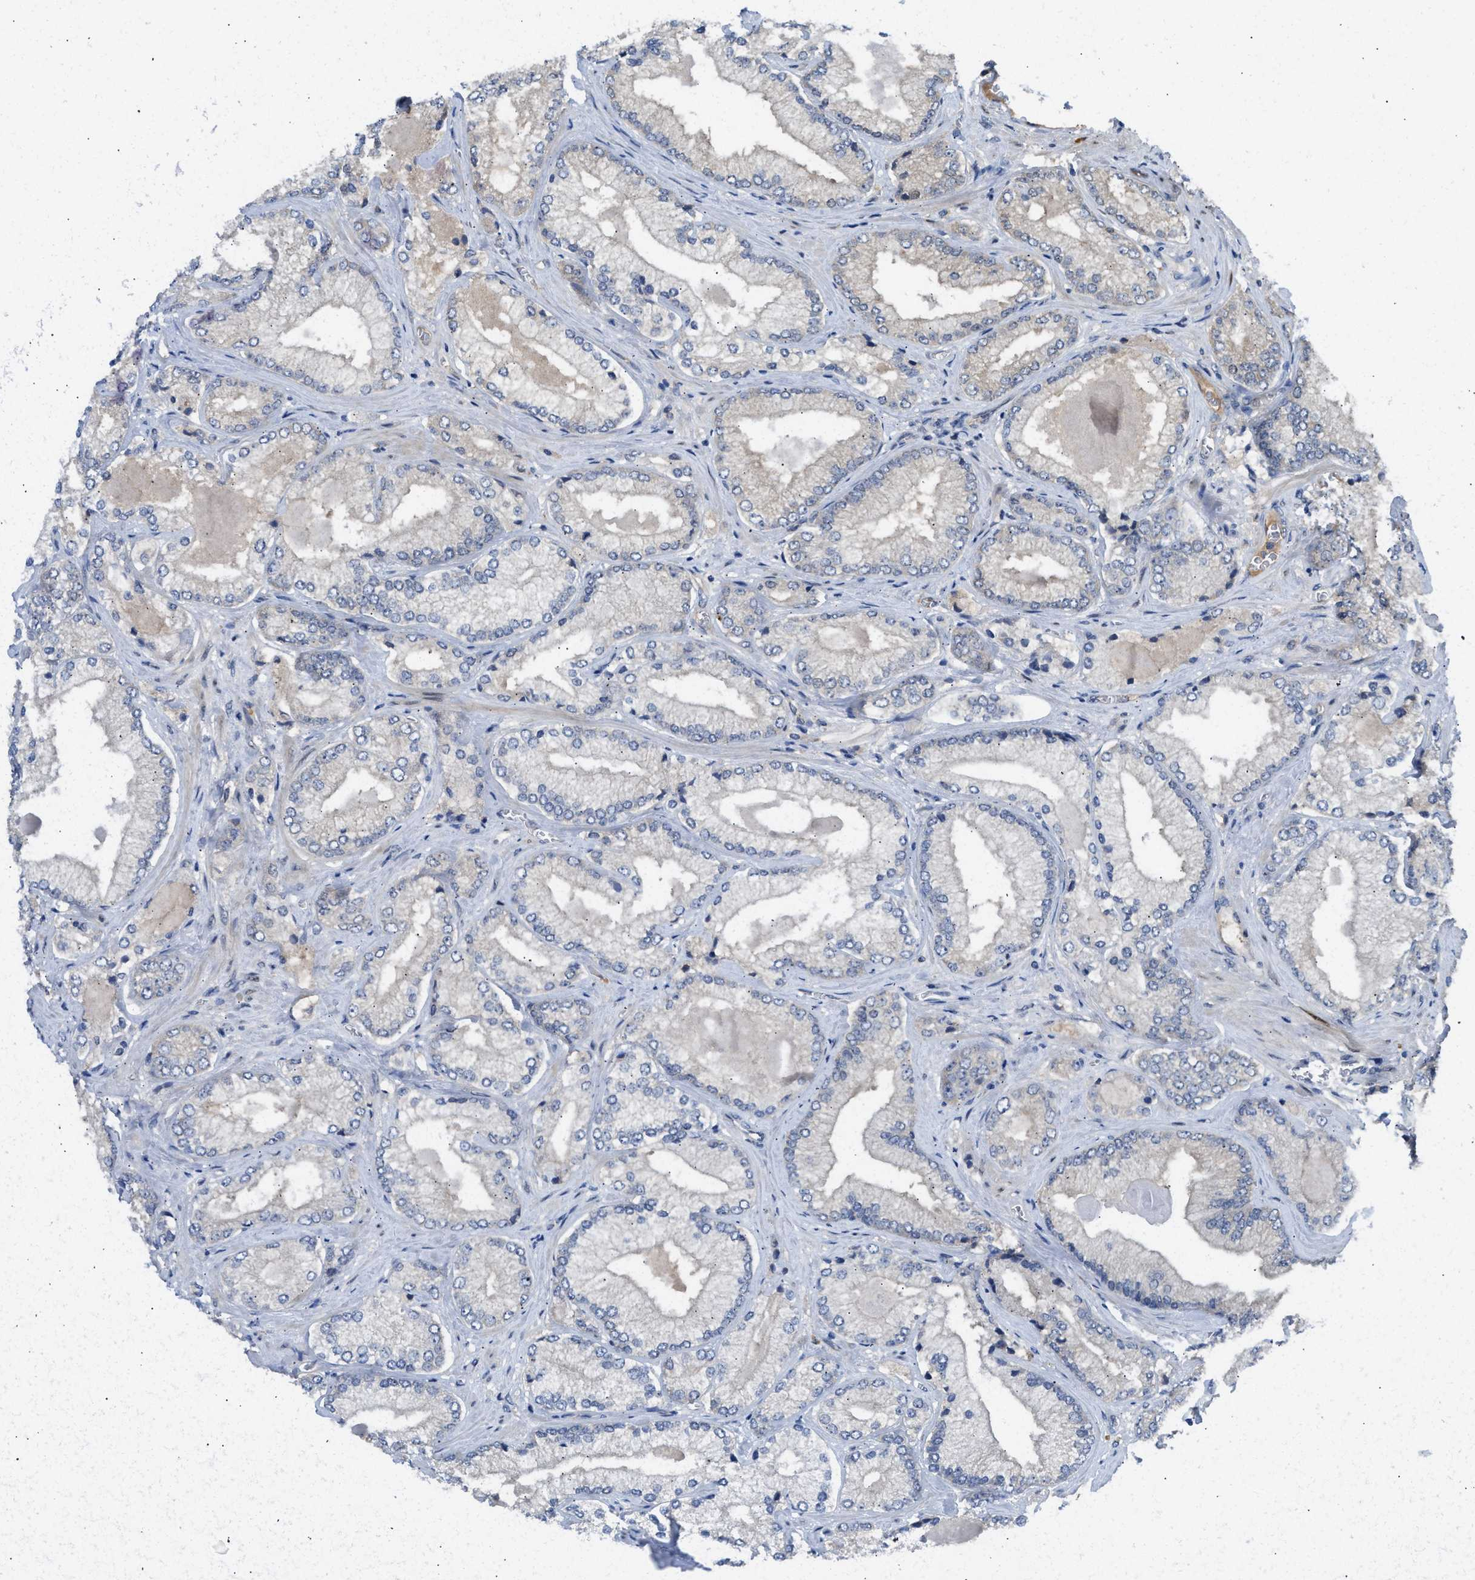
{"staining": {"intensity": "negative", "quantity": "none", "location": "none"}, "tissue": "prostate cancer", "cell_type": "Tumor cells", "image_type": "cancer", "snomed": [{"axis": "morphology", "description": "Adenocarcinoma, Low grade"}, {"axis": "topography", "description": "Prostate"}], "caption": "High magnification brightfield microscopy of low-grade adenocarcinoma (prostate) stained with DAB (3,3'-diaminobenzidine) (brown) and counterstained with hematoxylin (blue): tumor cells show no significant staining.", "gene": "ZNF251", "patient": {"sex": "male", "age": 65}}